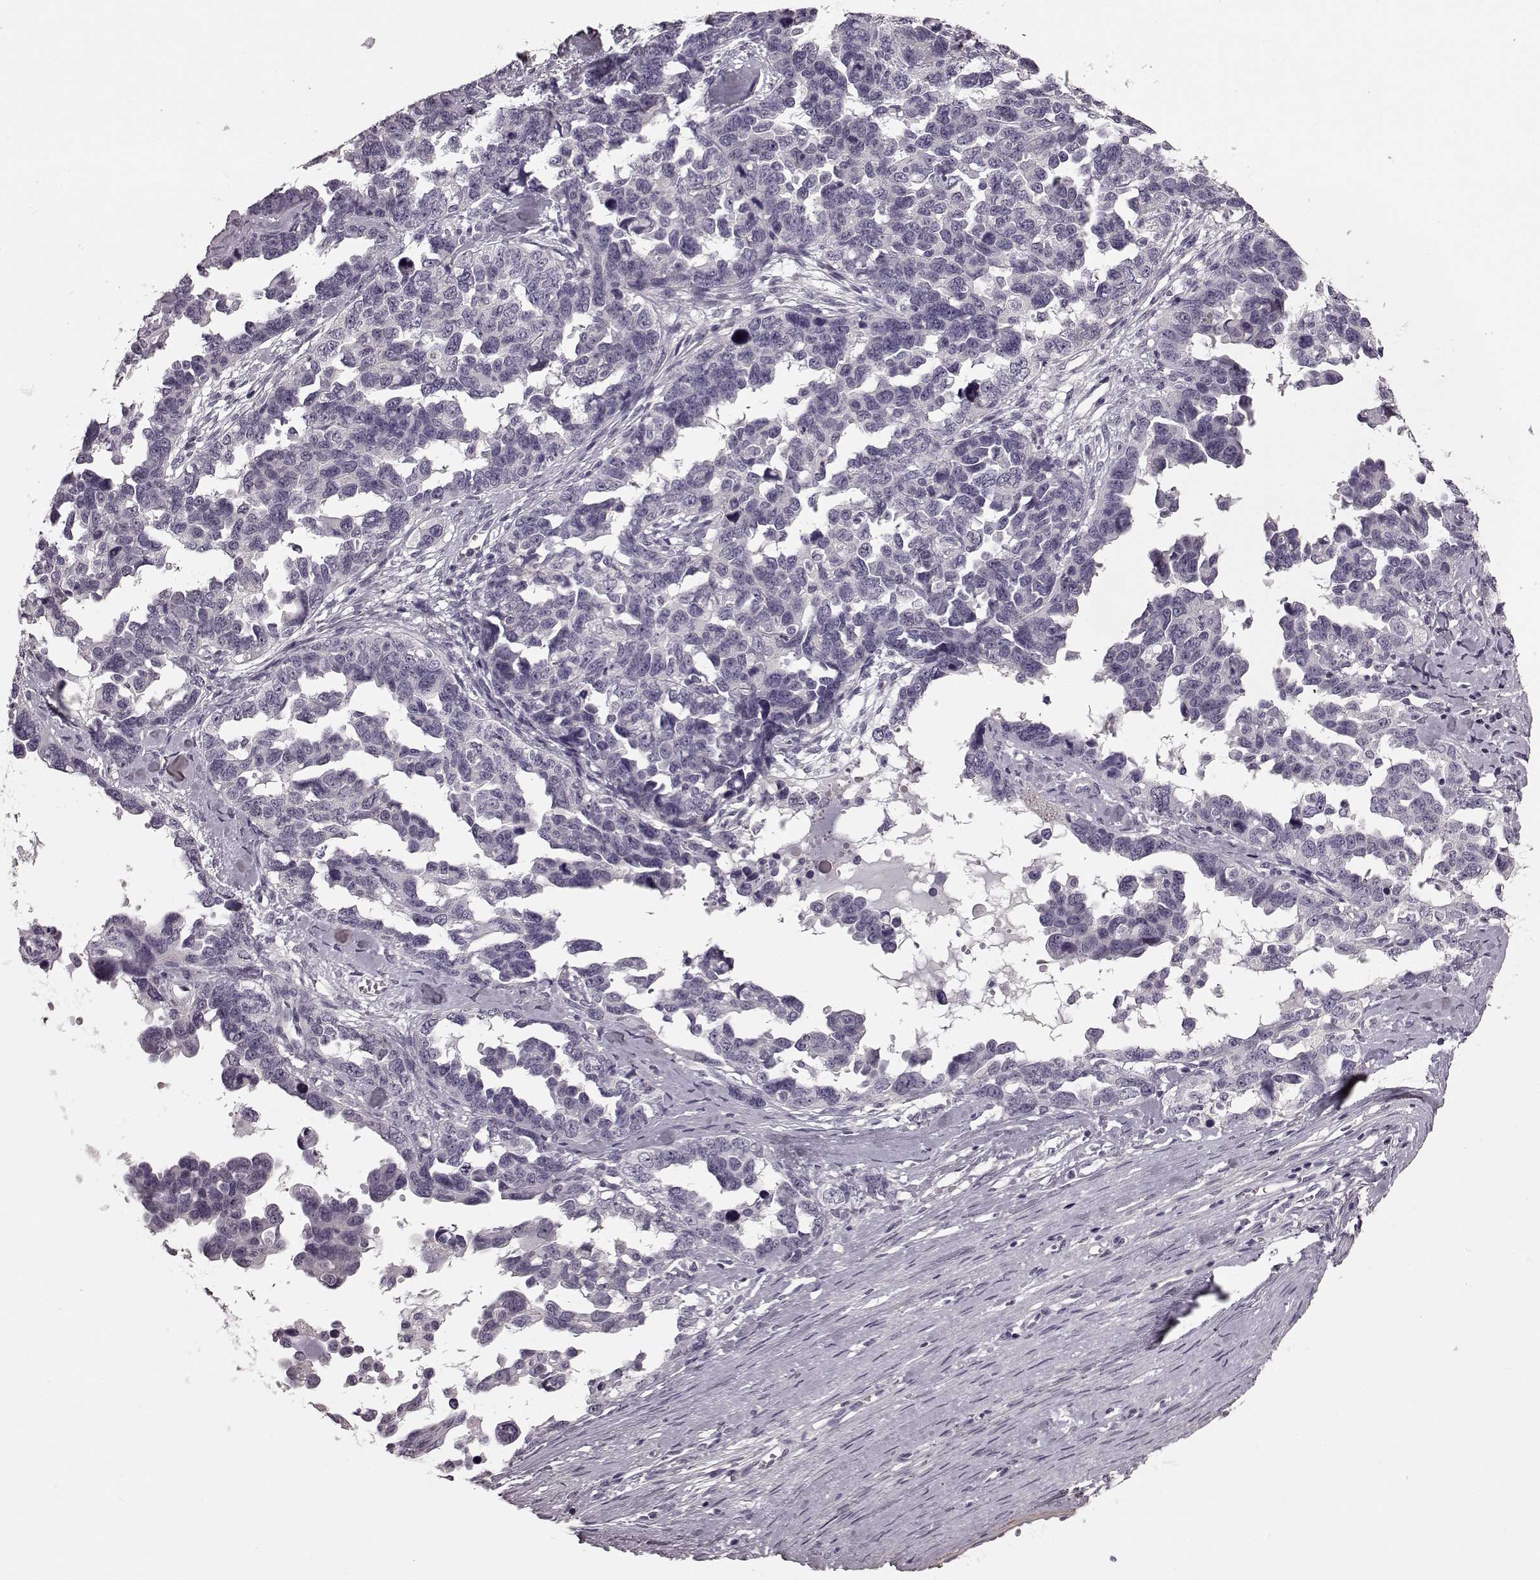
{"staining": {"intensity": "negative", "quantity": "none", "location": "none"}, "tissue": "ovarian cancer", "cell_type": "Tumor cells", "image_type": "cancer", "snomed": [{"axis": "morphology", "description": "Cystadenocarcinoma, serous, NOS"}, {"axis": "topography", "description": "Ovary"}], "caption": "Tumor cells show no significant protein positivity in ovarian cancer.", "gene": "SLCO3A1", "patient": {"sex": "female", "age": 69}}